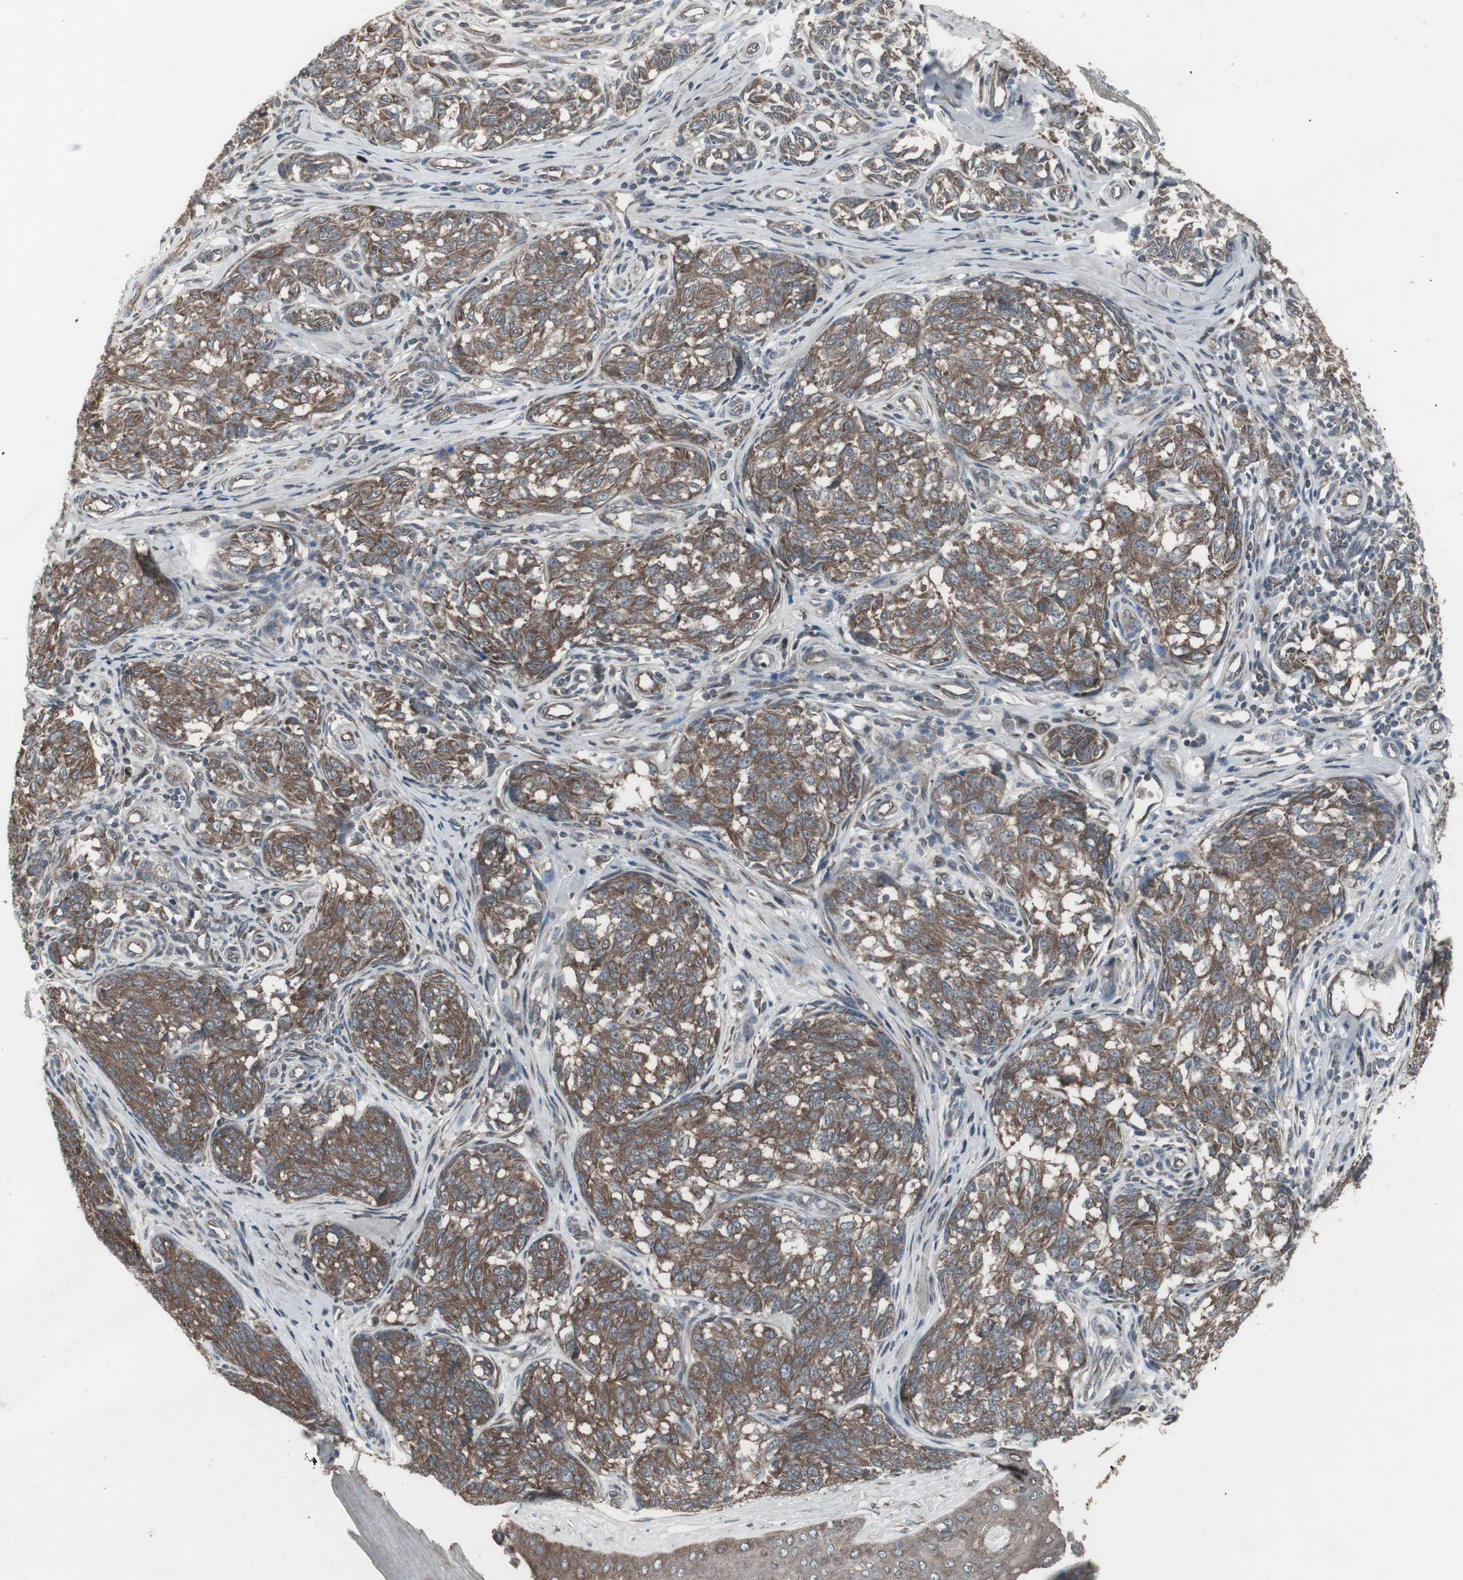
{"staining": {"intensity": "moderate", "quantity": ">75%", "location": "cytoplasmic/membranous"}, "tissue": "melanoma", "cell_type": "Tumor cells", "image_type": "cancer", "snomed": [{"axis": "morphology", "description": "Malignant melanoma, NOS"}, {"axis": "topography", "description": "Skin"}], "caption": "Human malignant melanoma stained for a protein (brown) exhibits moderate cytoplasmic/membranous positive staining in about >75% of tumor cells.", "gene": "SSTR2", "patient": {"sex": "female", "age": 64}}